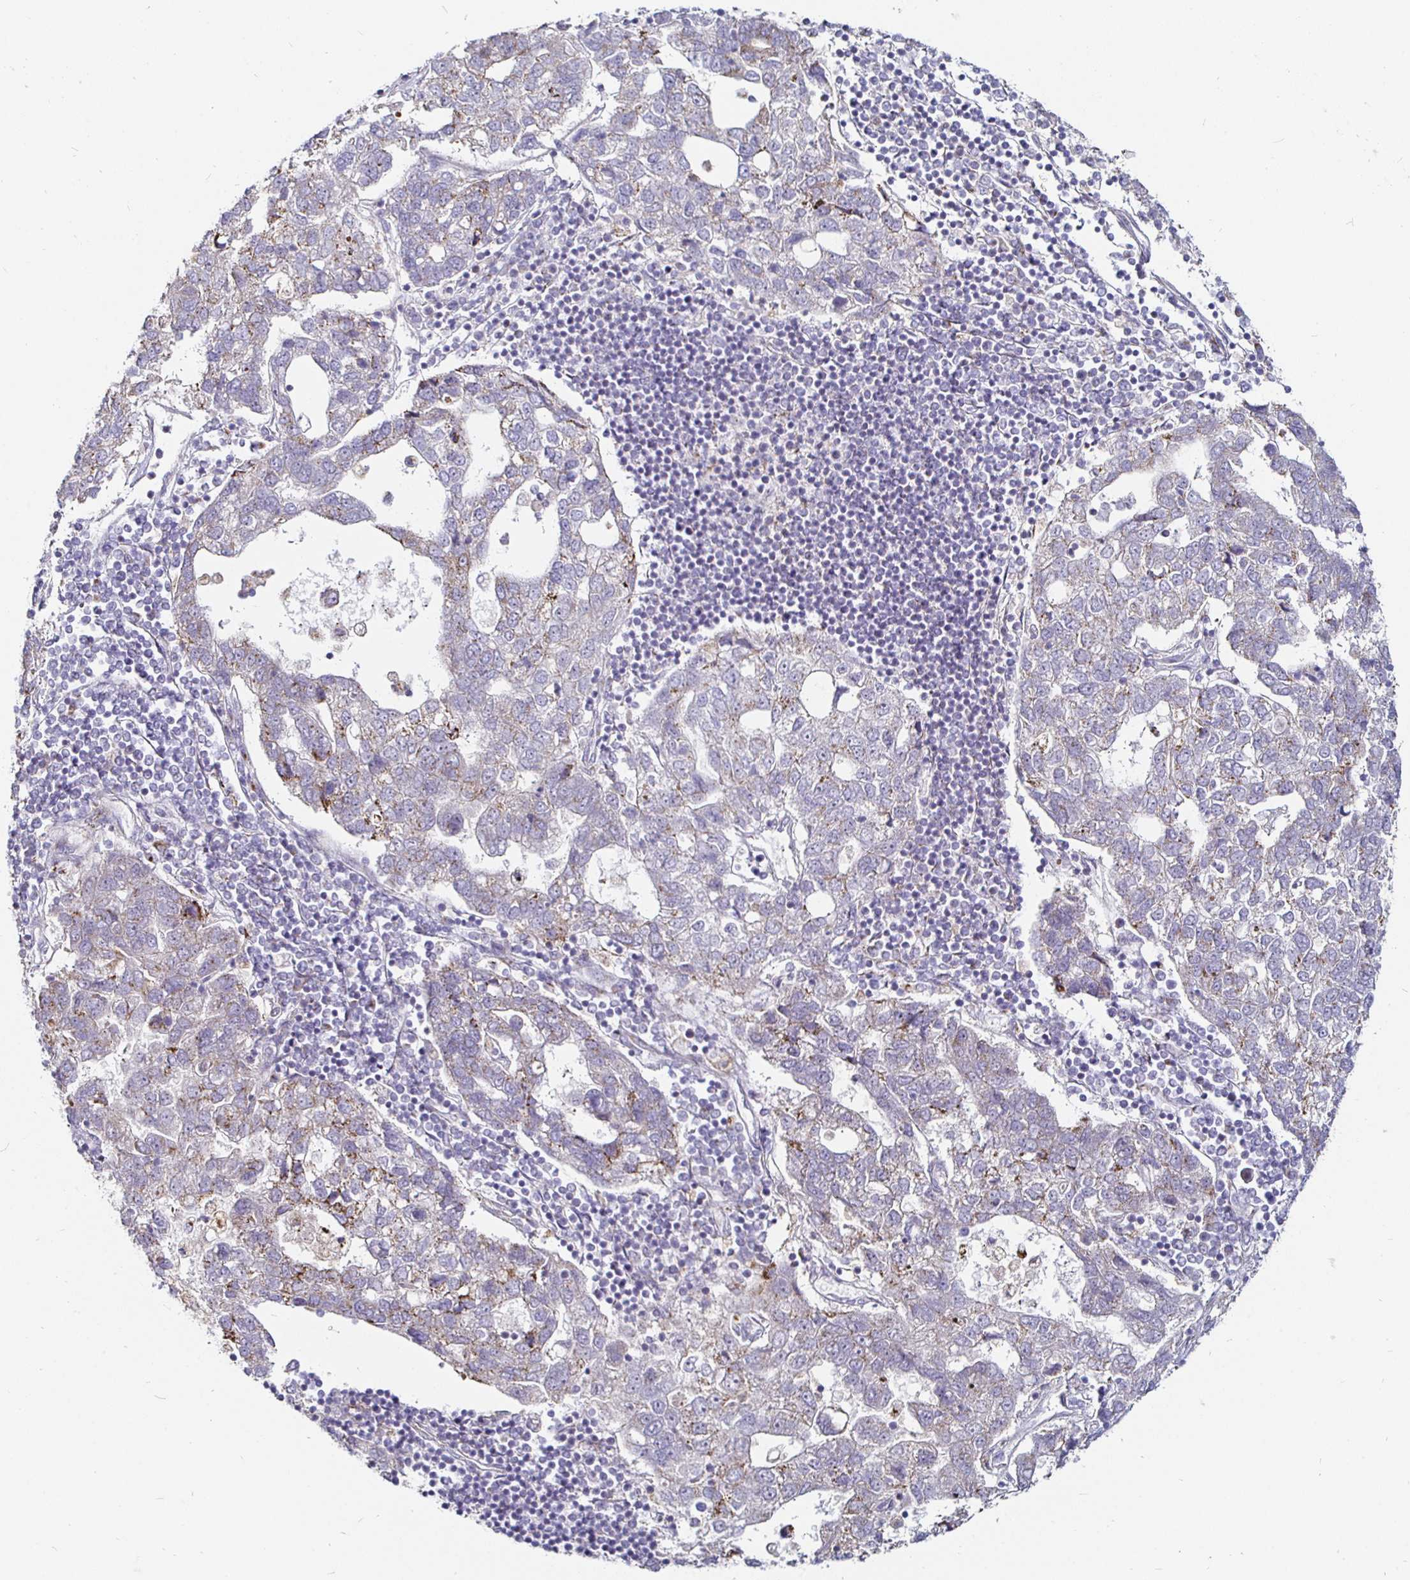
{"staining": {"intensity": "moderate", "quantity": "<25%", "location": "cytoplasmic/membranous"}, "tissue": "pancreatic cancer", "cell_type": "Tumor cells", "image_type": "cancer", "snomed": [{"axis": "morphology", "description": "Adenocarcinoma, NOS"}, {"axis": "topography", "description": "Pancreas"}], "caption": "Pancreatic cancer (adenocarcinoma) was stained to show a protein in brown. There is low levels of moderate cytoplasmic/membranous staining in approximately <25% of tumor cells. The staining was performed using DAB to visualize the protein expression in brown, while the nuclei were stained in blue with hematoxylin (Magnification: 20x).", "gene": "ATG3", "patient": {"sex": "female", "age": 61}}